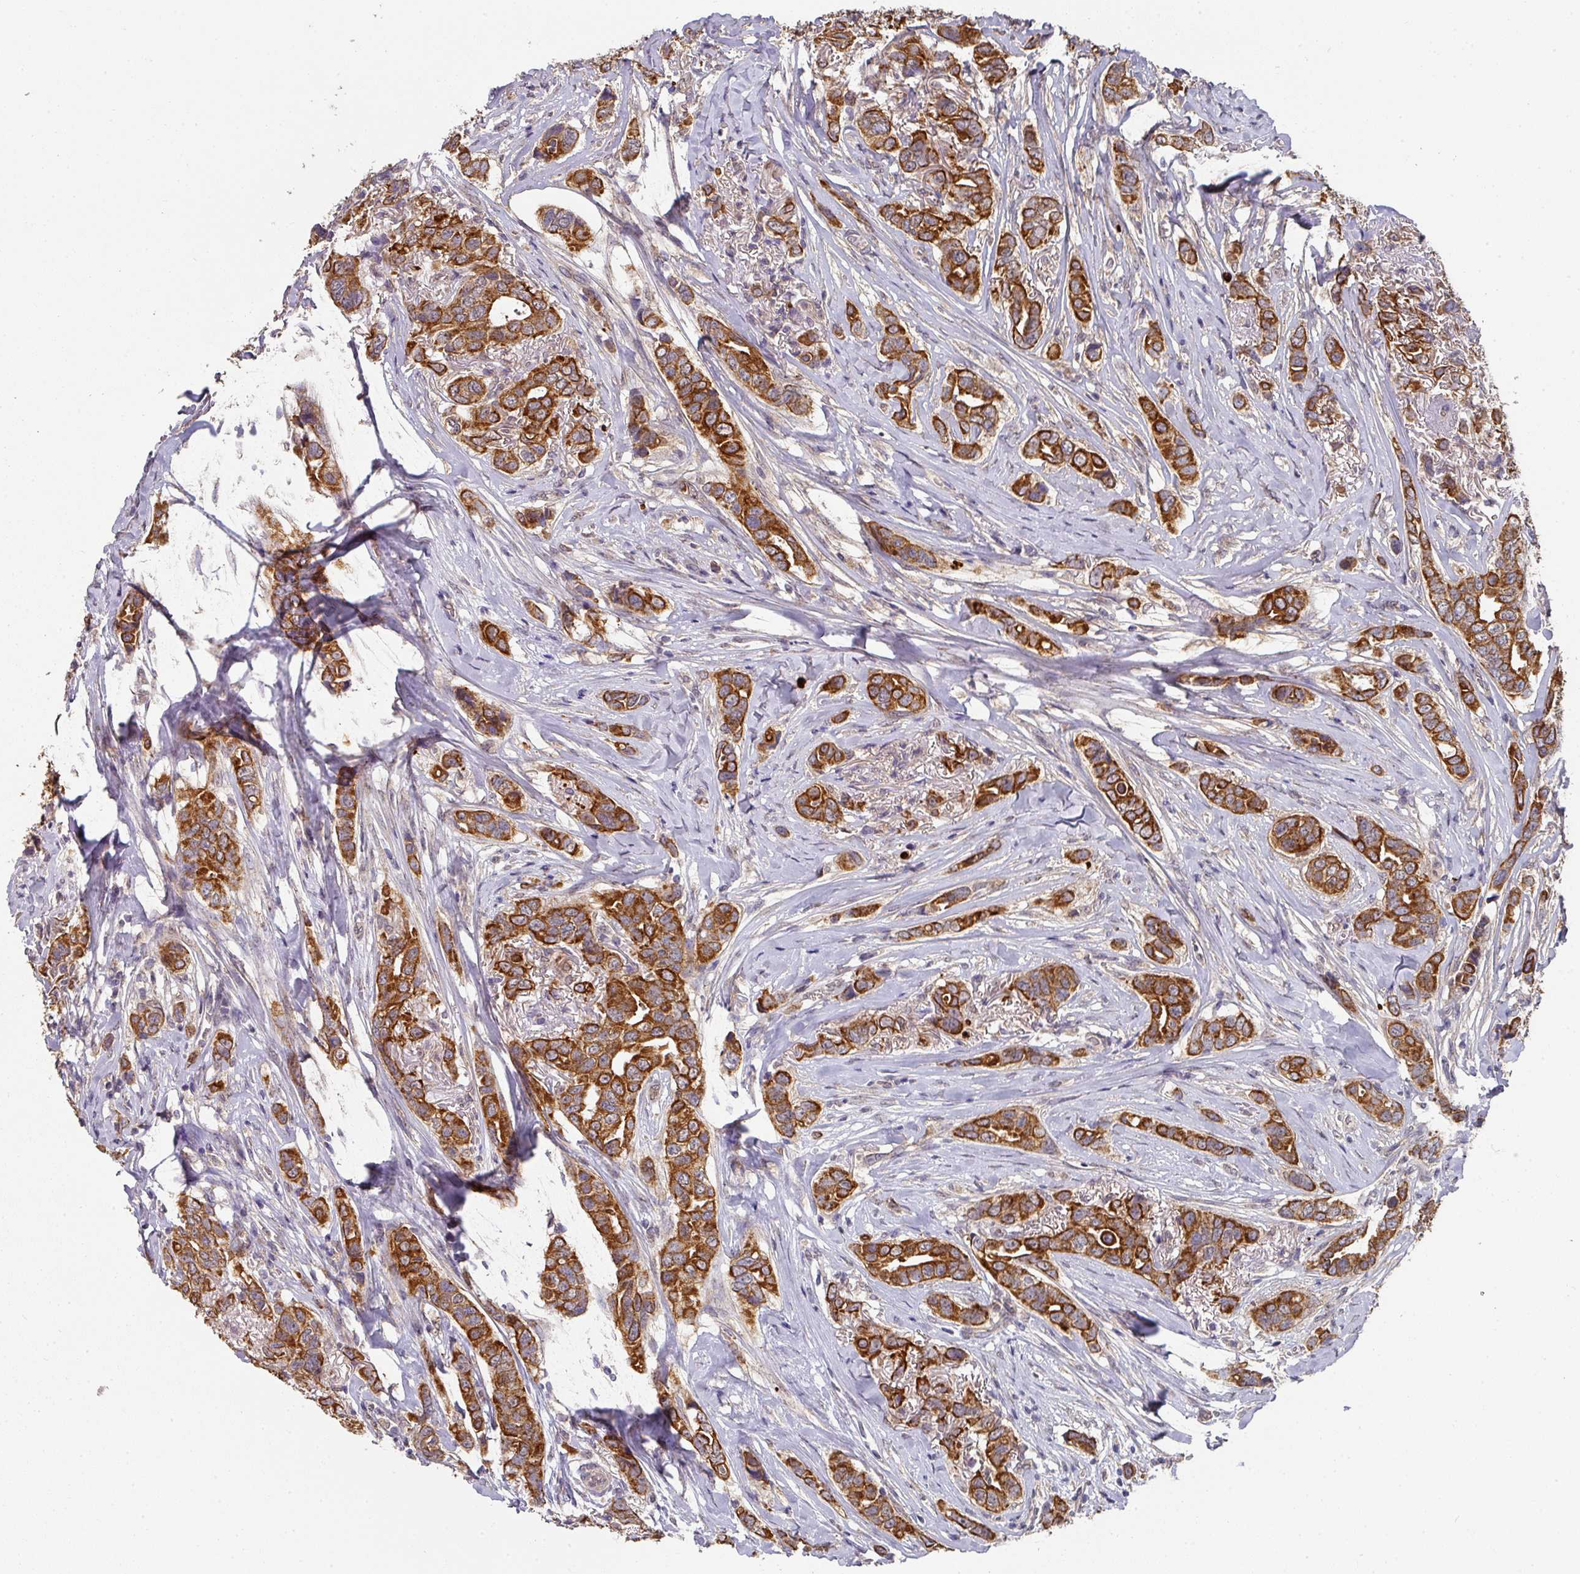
{"staining": {"intensity": "strong", "quantity": ">75%", "location": "cytoplasmic/membranous"}, "tissue": "breast cancer", "cell_type": "Tumor cells", "image_type": "cancer", "snomed": [{"axis": "morphology", "description": "Lobular carcinoma"}, {"axis": "topography", "description": "Breast"}], "caption": "IHC (DAB) staining of human breast lobular carcinoma reveals strong cytoplasmic/membranous protein staining in about >75% of tumor cells.", "gene": "EXTL3", "patient": {"sex": "female", "age": 51}}